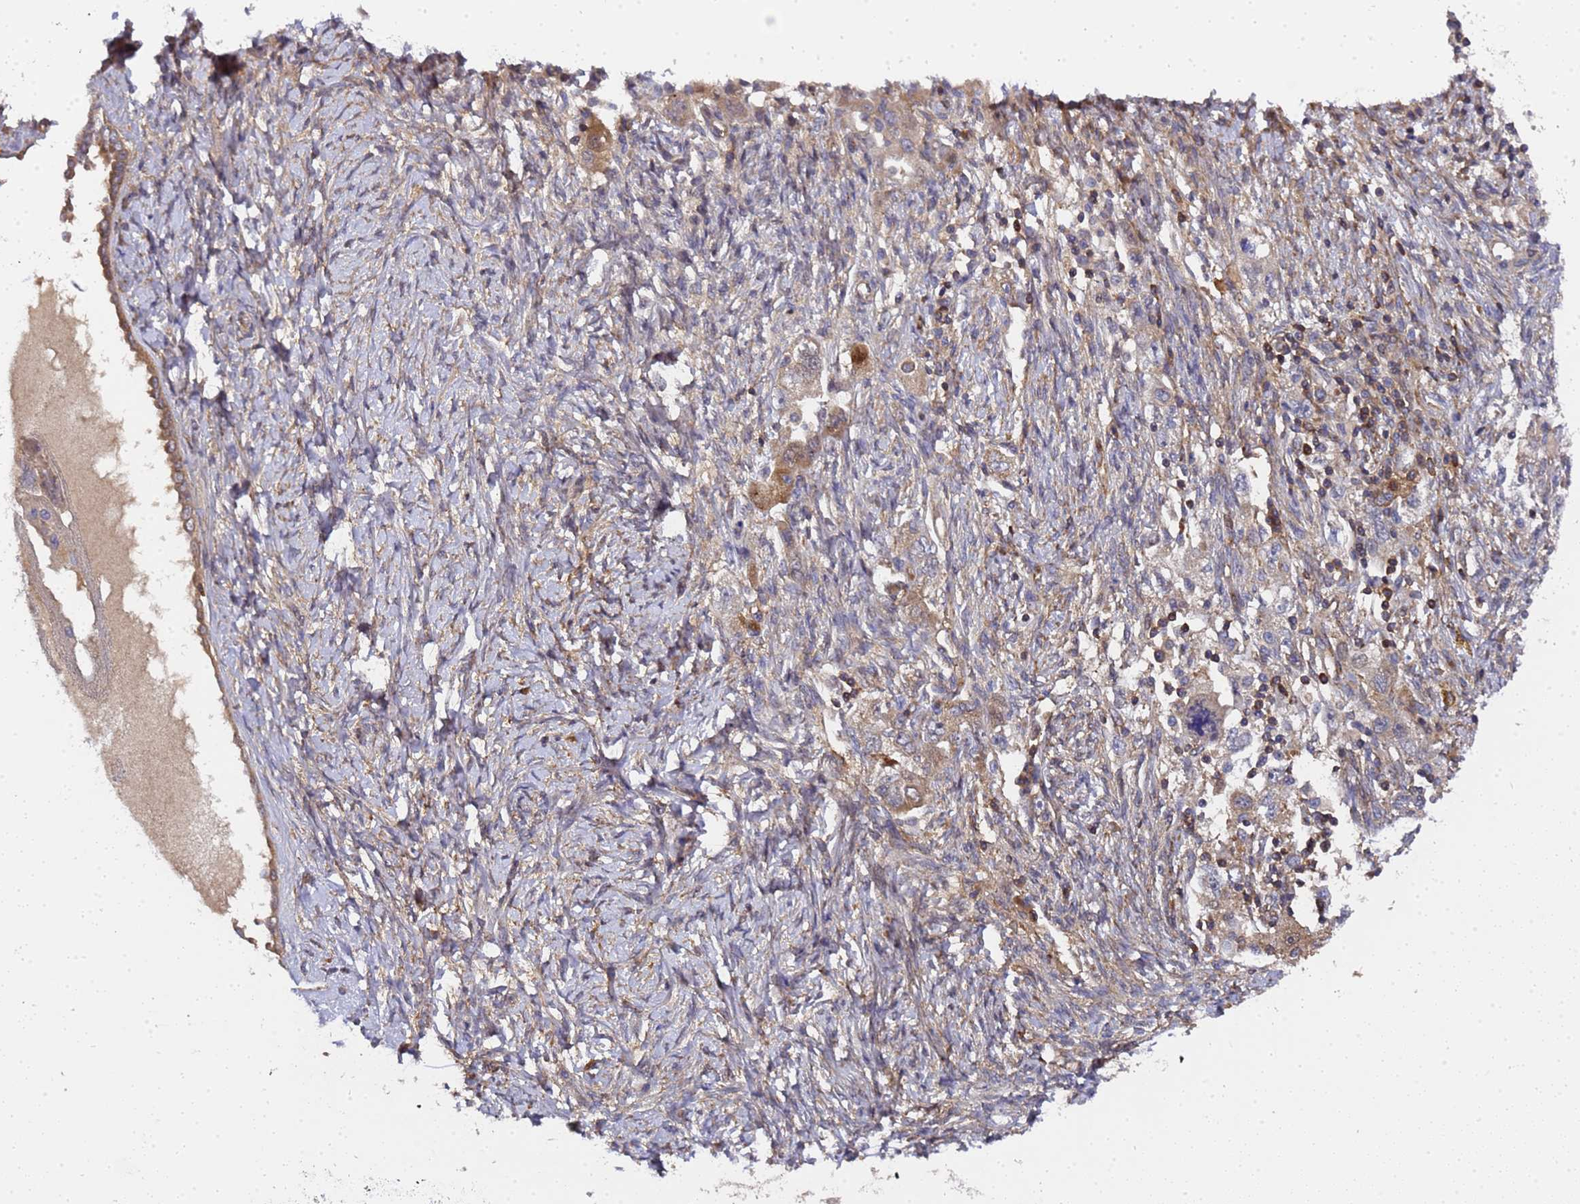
{"staining": {"intensity": "moderate", "quantity": "<25%", "location": "cytoplasmic/membranous"}, "tissue": "ovarian cancer", "cell_type": "Tumor cells", "image_type": "cancer", "snomed": [{"axis": "morphology", "description": "Carcinoma, NOS"}, {"axis": "morphology", "description": "Cystadenocarcinoma, serous, NOS"}, {"axis": "topography", "description": "Ovary"}], "caption": "Protein staining shows moderate cytoplasmic/membranous staining in approximately <25% of tumor cells in ovarian carcinoma. The staining is performed using DAB (3,3'-diaminobenzidine) brown chromogen to label protein expression. The nuclei are counter-stained blue using hematoxylin.", "gene": "MOCS1", "patient": {"sex": "female", "age": 69}}